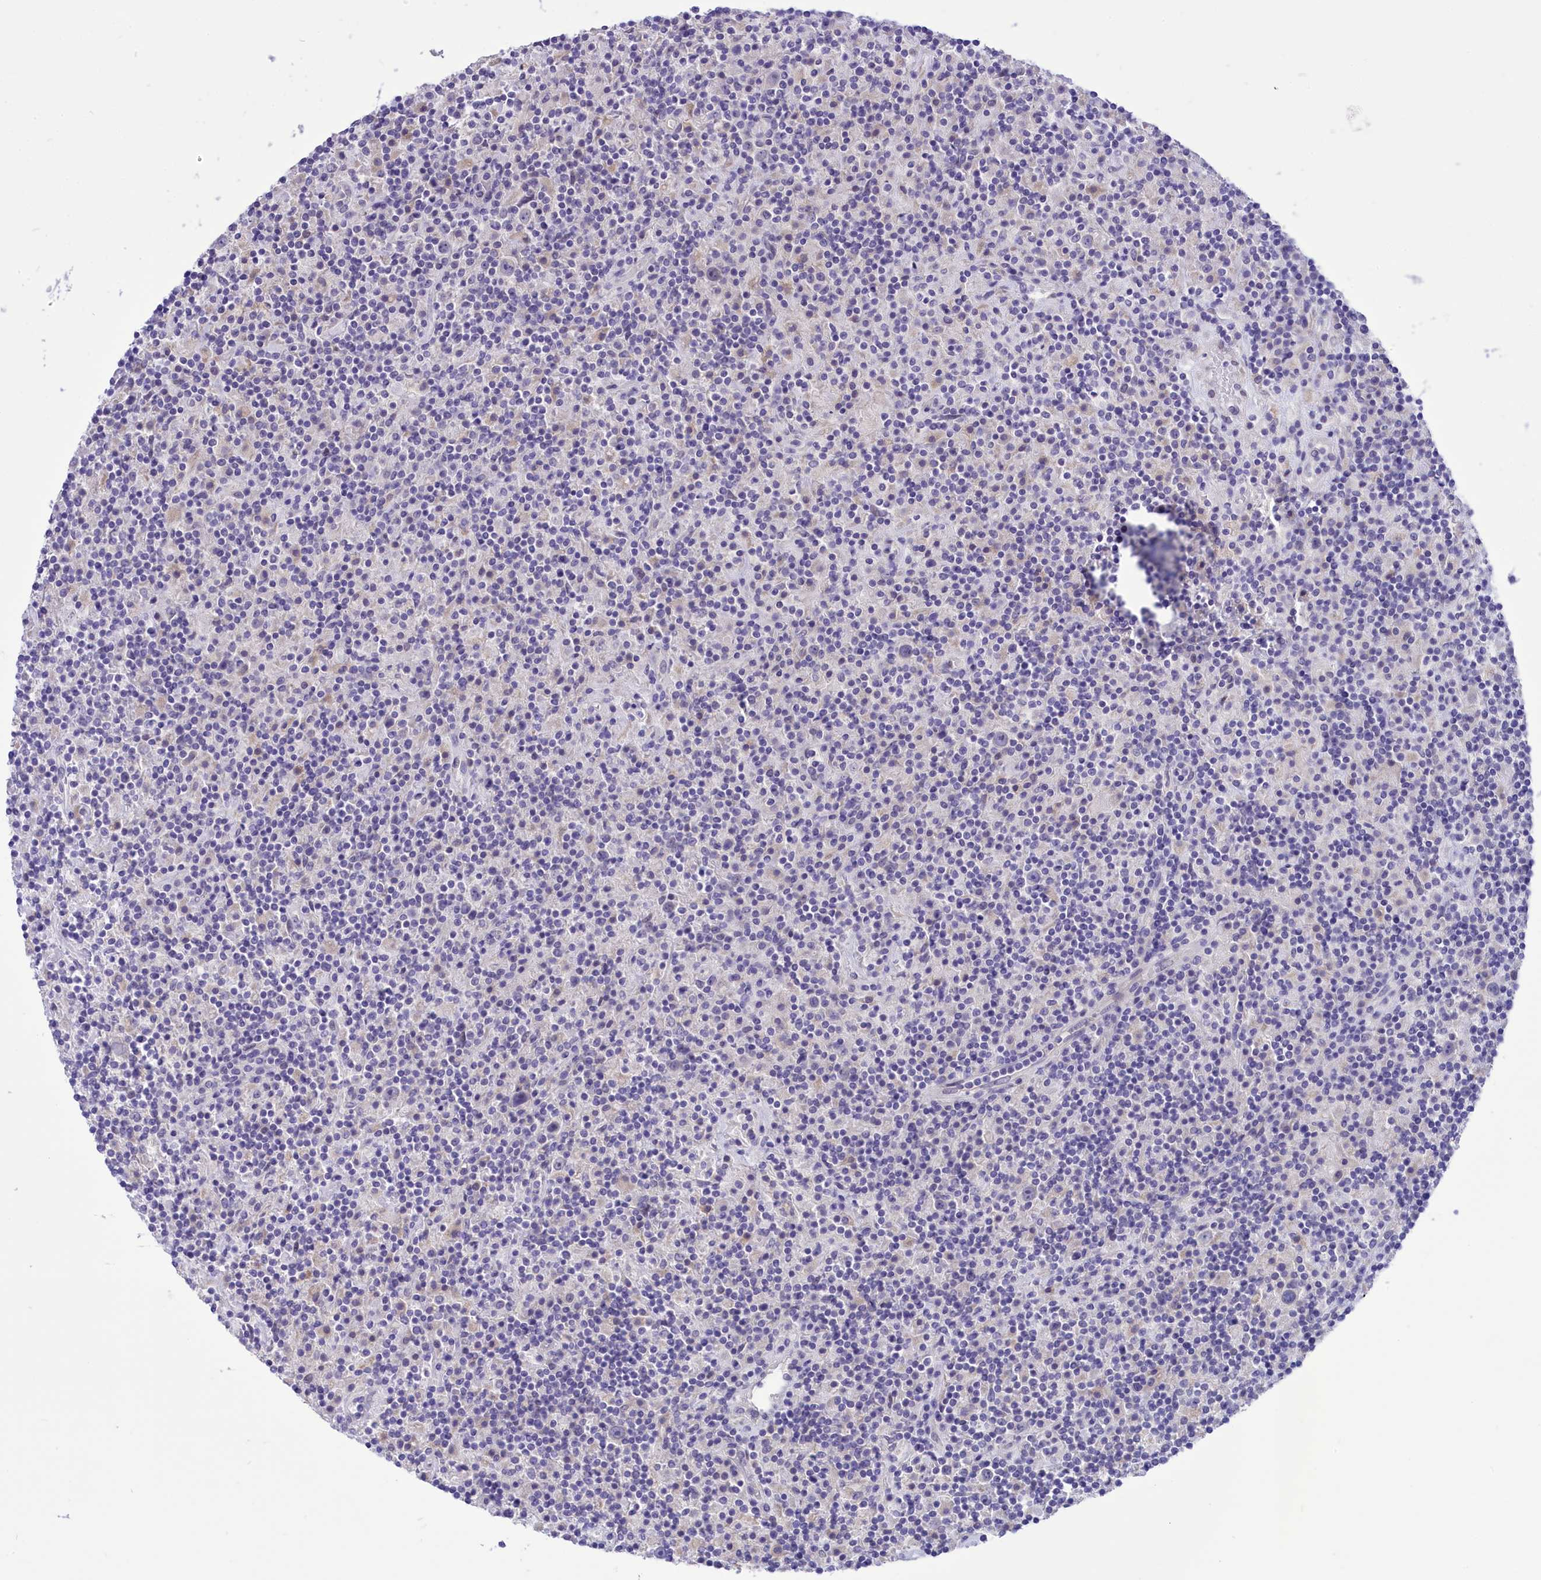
{"staining": {"intensity": "negative", "quantity": "none", "location": "none"}, "tissue": "lymphoma", "cell_type": "Tumor cells", "image_type": "cancer", "snomed": [{"axis": "morphology", "description": "Hodgkin's disease, NOS"}, {"axis": "topography", "description": "Lymph node"}], "caption": "Hodgkin's disease stained for a protein using IHC exhibits no positivity tumor cells.", "gene": "DCAF16", "patient": {"sex": "male", "age": 70}}